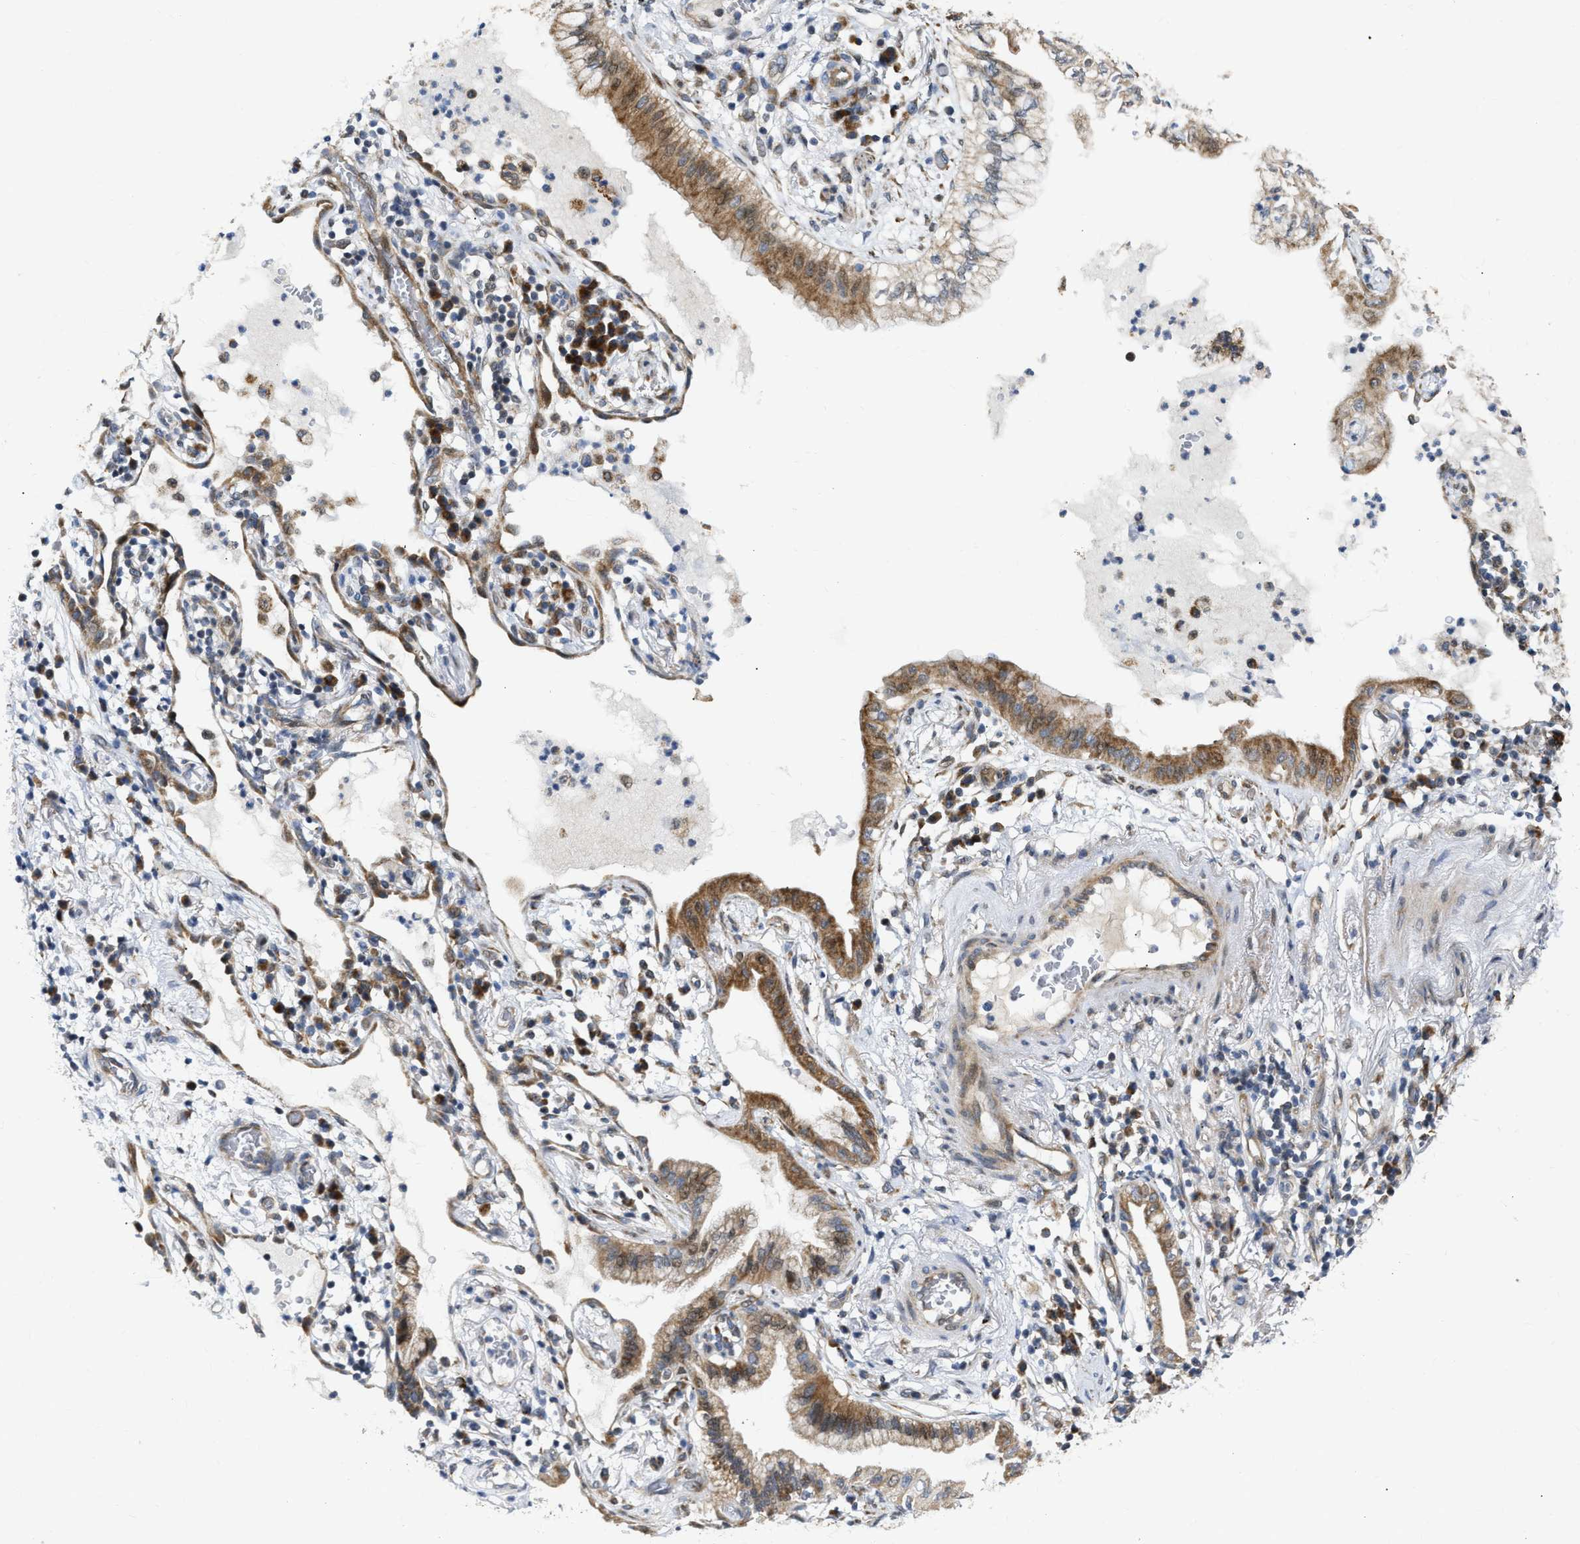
{"staining": {"intensity": "moderate", "quantity": ">75%", "location": "cytoplasmic/membranous"}, "tissue": "lung cancer", "cell_type": "Tumor cells", "image_type": "cancer", "snomed": [{"axis": "morphology", "description": "Adenocarcinoma, NOS"}, {"axis": "topography", "description": "Lung"}], "caption": "Moderate cytoplasmic/membranous staining is seen in approximately >75% of tumor cells in lung adenocarcinoma.", "gene": "DEPTOR", "patient": {"sex": "female", "age": 70}}